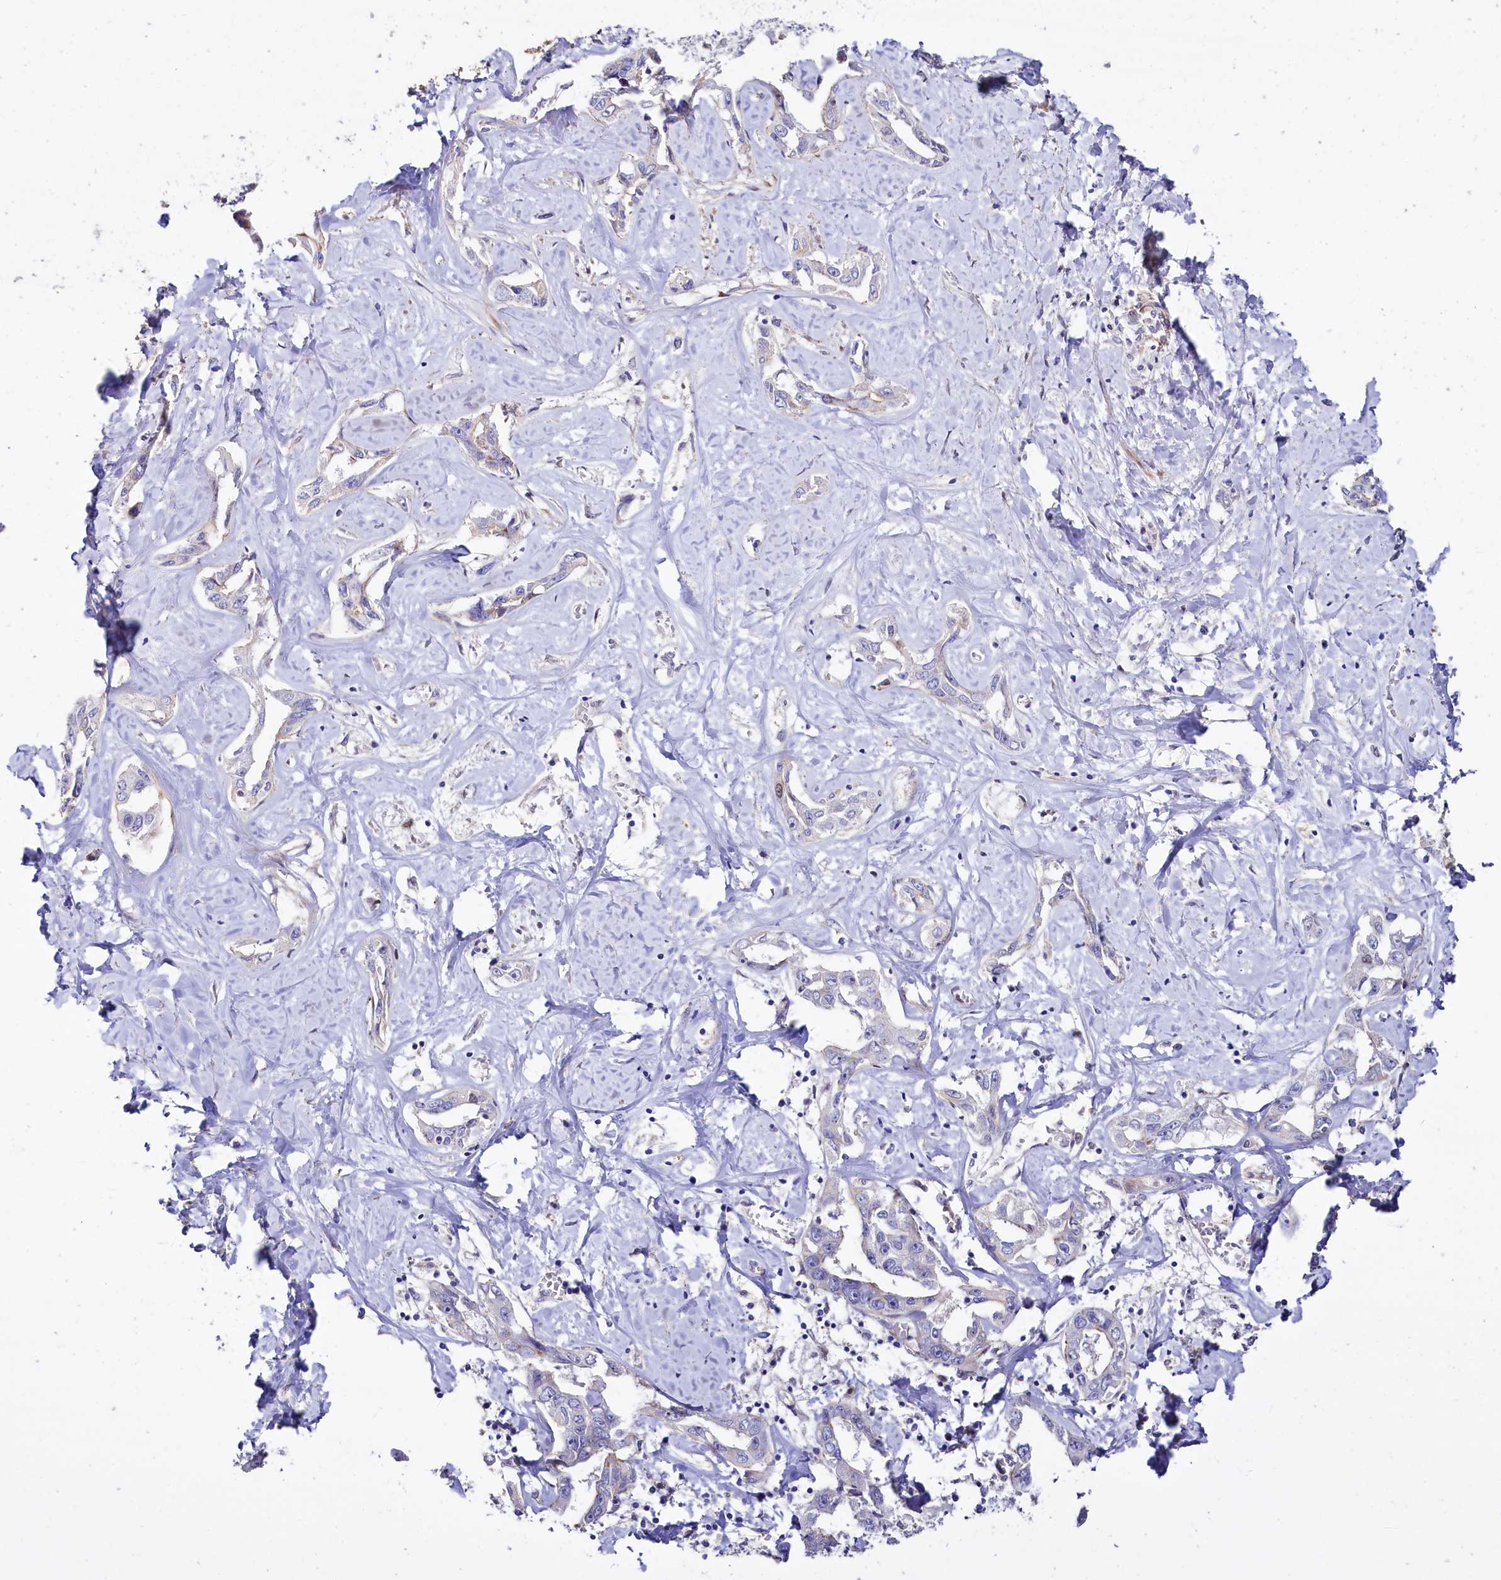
{"staining": {"intensity": "negative", "quantity": "none", "location": "none"}, "tissue": "liver cancer", "cell_type": "Tumor cells", "image_type": "cancer", "snomed": [{"axis": "morphology", "description": "Cholangiocarcinoma"}, {"axis": "topography", "description": "Liver"}], "caption": "Liver cancer was stained to show a protein in brown. There is no significant staining in tumor cells. The staining is performed using DAB brown chromogen with nuclei counter-stained in using hematoxylin.", "gene": "WNT8A", "patient": {"sex": "male", "age": 59}}